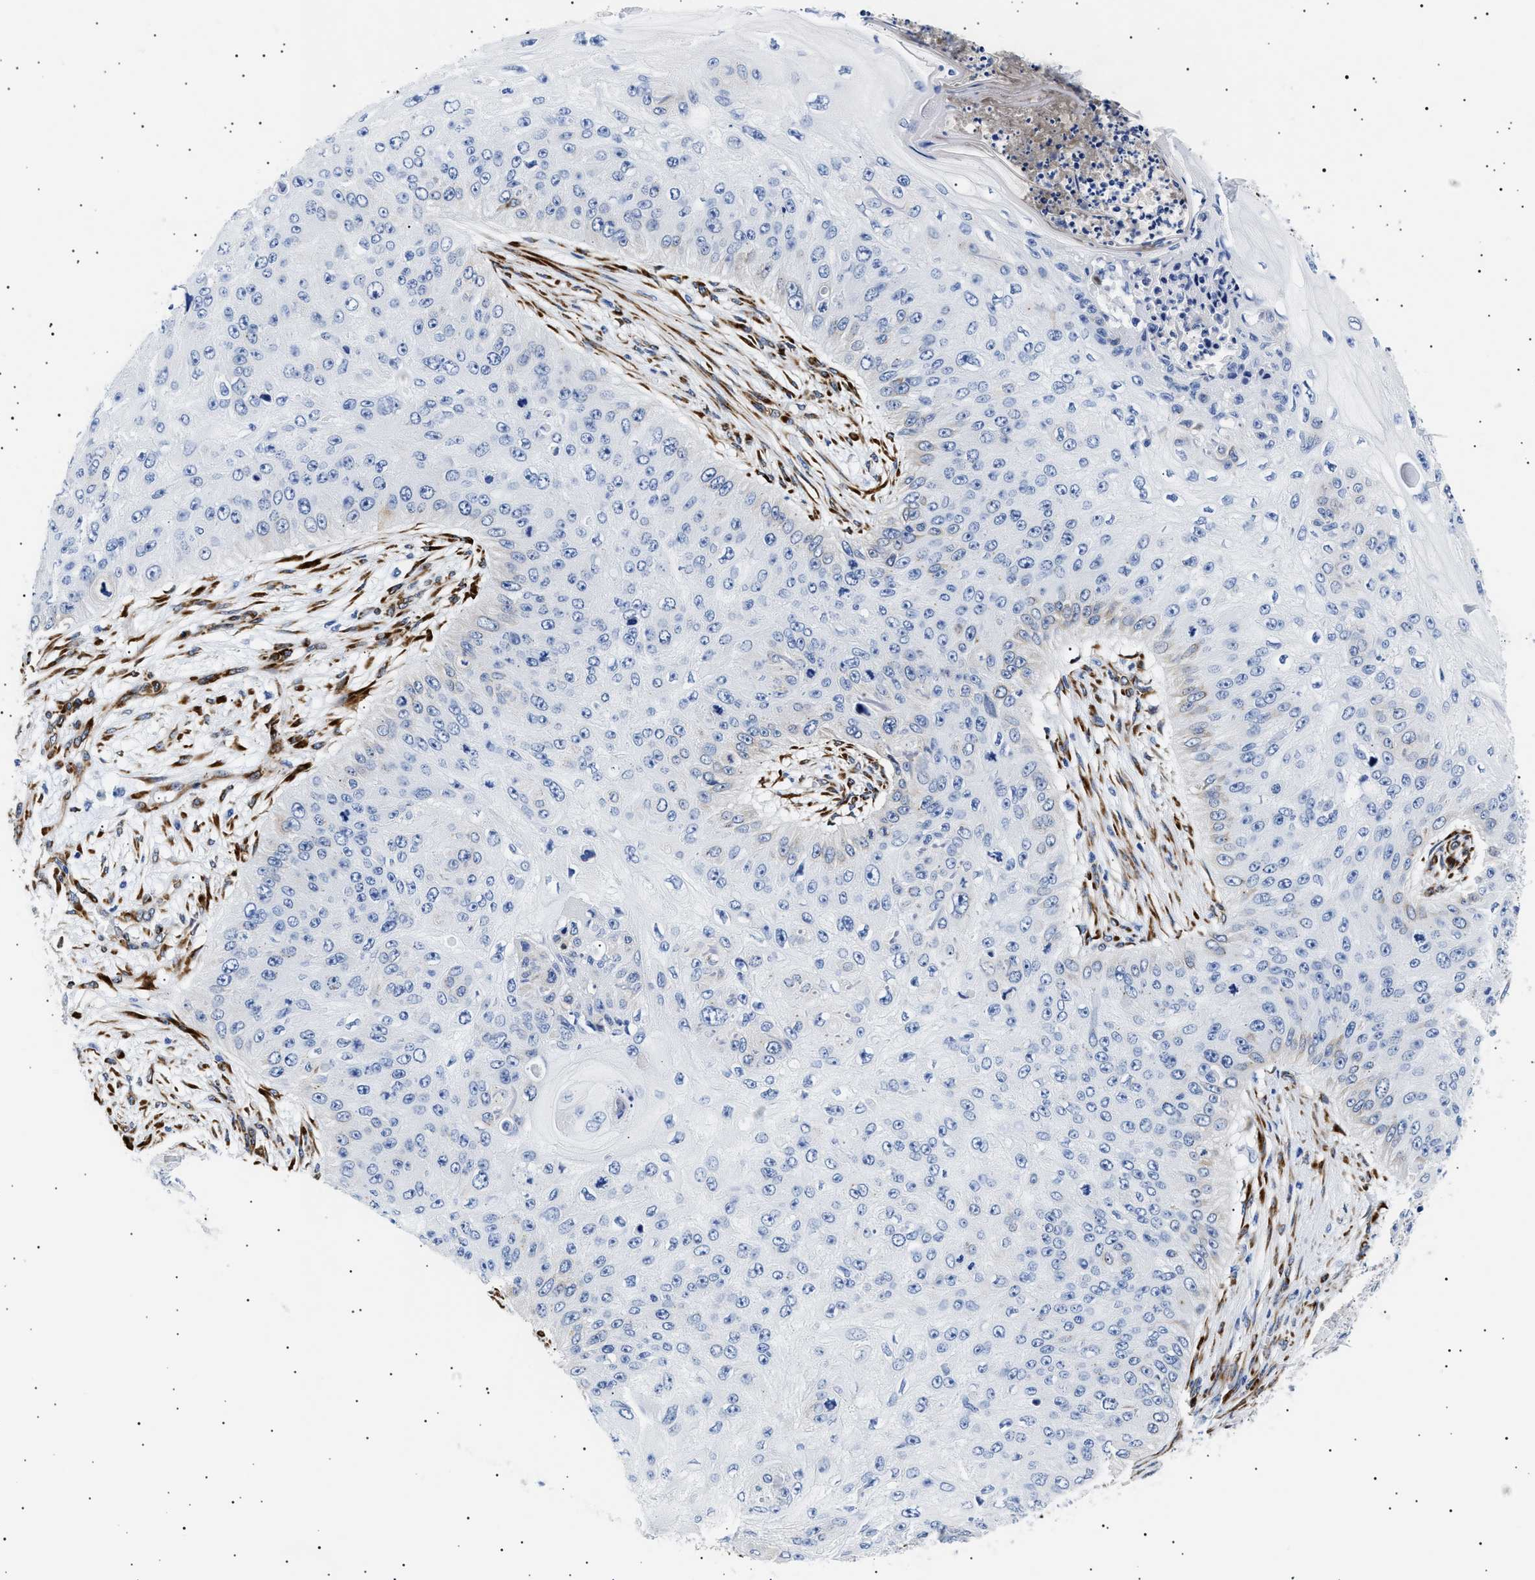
{"staining": {"intensity": "negative", "quantity": "none", "location": "none"}, "tissue": "skin cancer", "cell_type": "Tumor cells", "image_type": "cancer", "snomed": [{"axis": "morphology", "description": "Squamous cell carcinoma, NOS"}, {"axis": "topography", "description": "Skin"}], "caption": "Immunohistochemistry of squamous cell carcinoma (skin) demonstrates no positivity in tumor cells.", "gene": "HEMGN", "patient": {"sex": "female", "age": 80}}